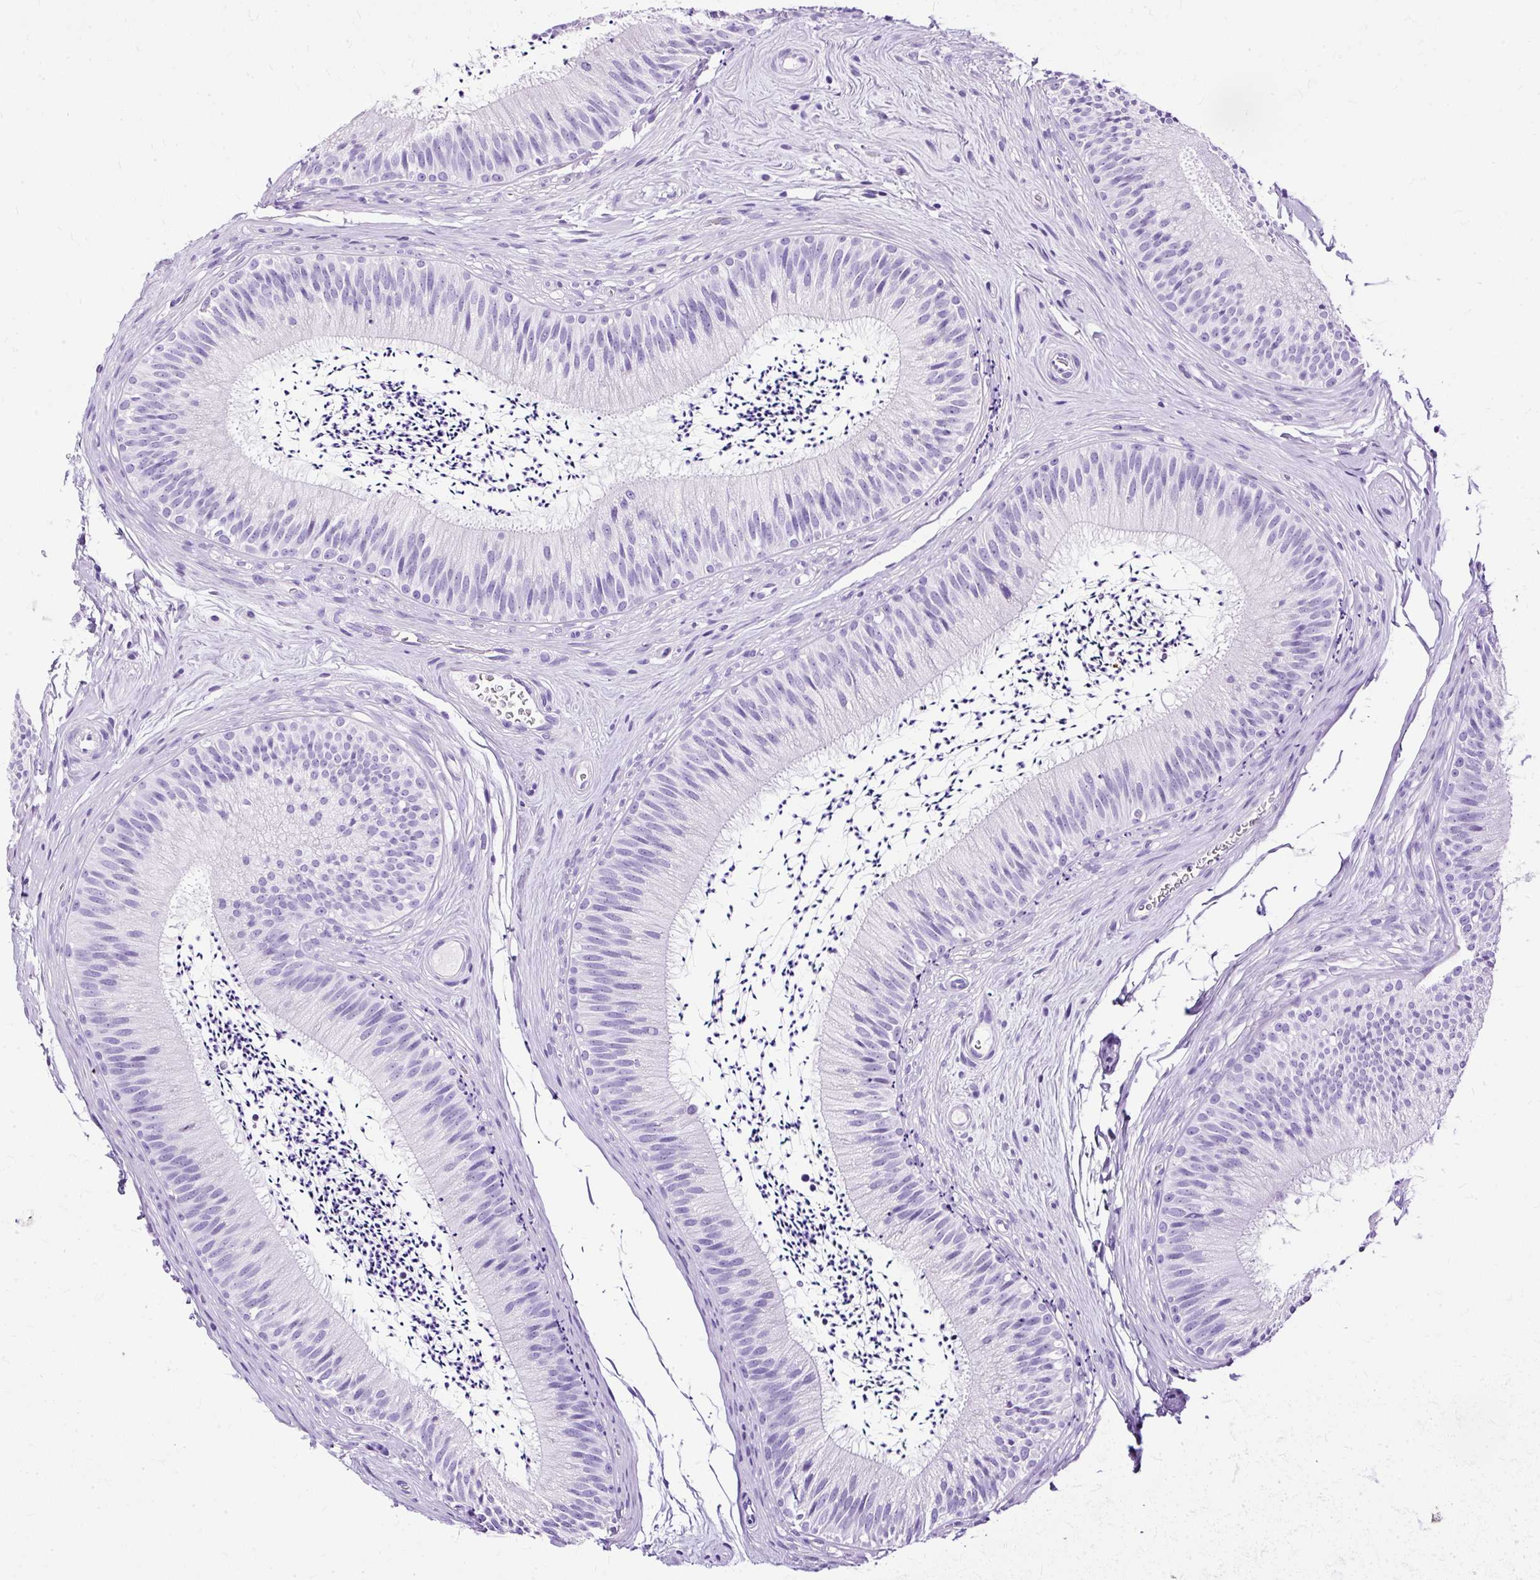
{"staining": {"intensity": "negative", "quantity": "none", "location": "none"}, "tissue": "epididymis", "cell_type": "Glandular cells", "image_type": "normal", "snomed": [{"axis": "morphology", "description": "Normal tissue, NOS"}, {"axis": "topography", "description": "Epididymis"}], "caption": "IHC micrograph of normal epididymis: human epididymis stained with DAB (3,3'-diaminobenzidine) displays no significant protein staining in glandular cells.", "gene": "SLC8A2", "patient": {"sex": "male", "age": 24}}